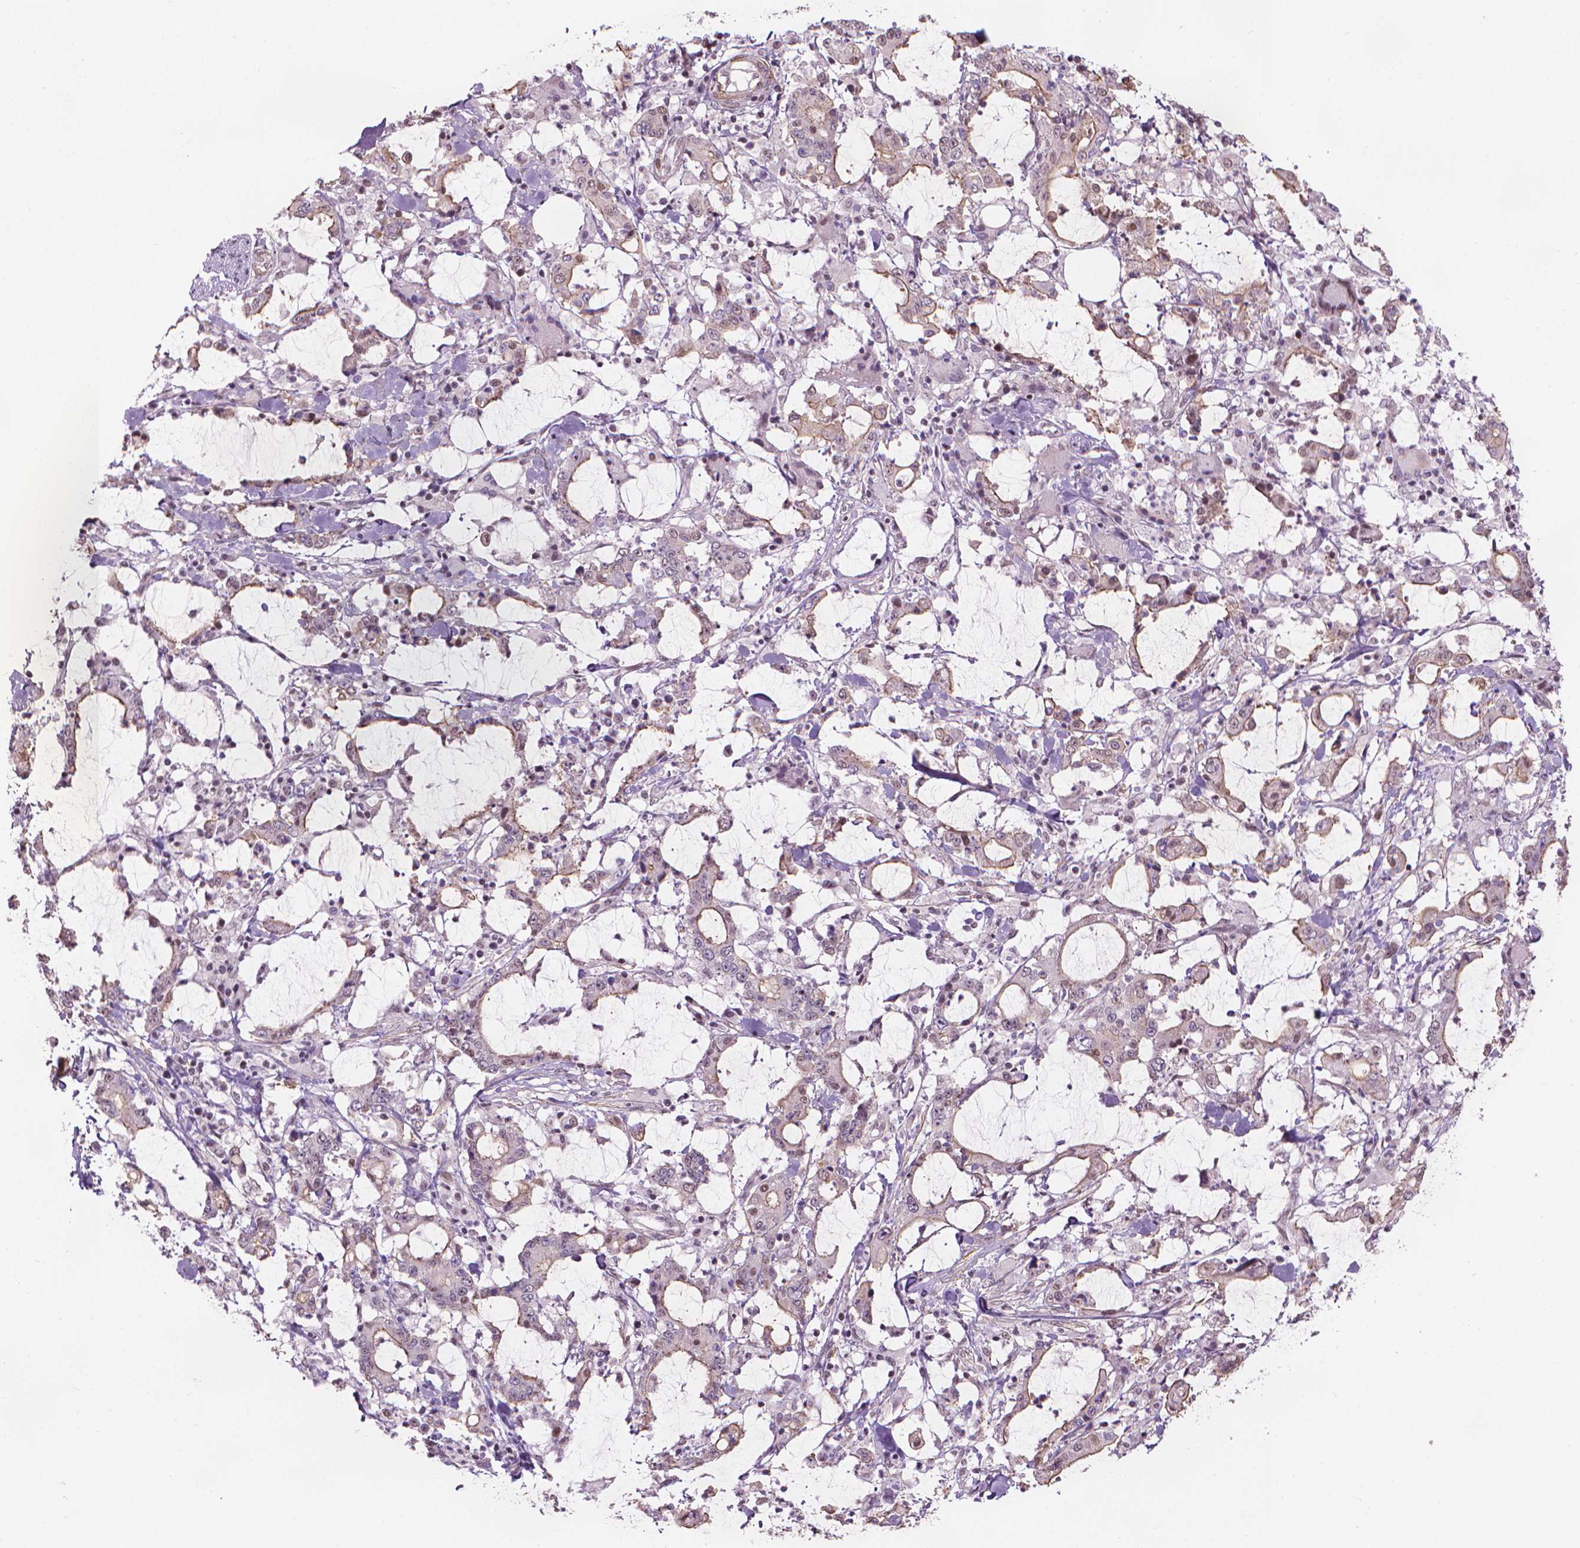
{"staining": {"intensity": "weak", "quantity": "<25%", "location": "cytoplasmic/membranous"}, "tissue": "stomach cancer", "cell_type": "Tumor cells", "image_type": "cancer", "snomed": [{"axis": "morphology", "description": "Adenocarcinoma, NOS"}, {"axis": "topography", "description": "Stomach, upper"}], "caption": "Immunohistochemistry of human stomach cancer (adenocarcinoma) reveals no positivity in tumor cells.", "gene": "HOXD4", "patient": {"sex": "male", "age": 68}}